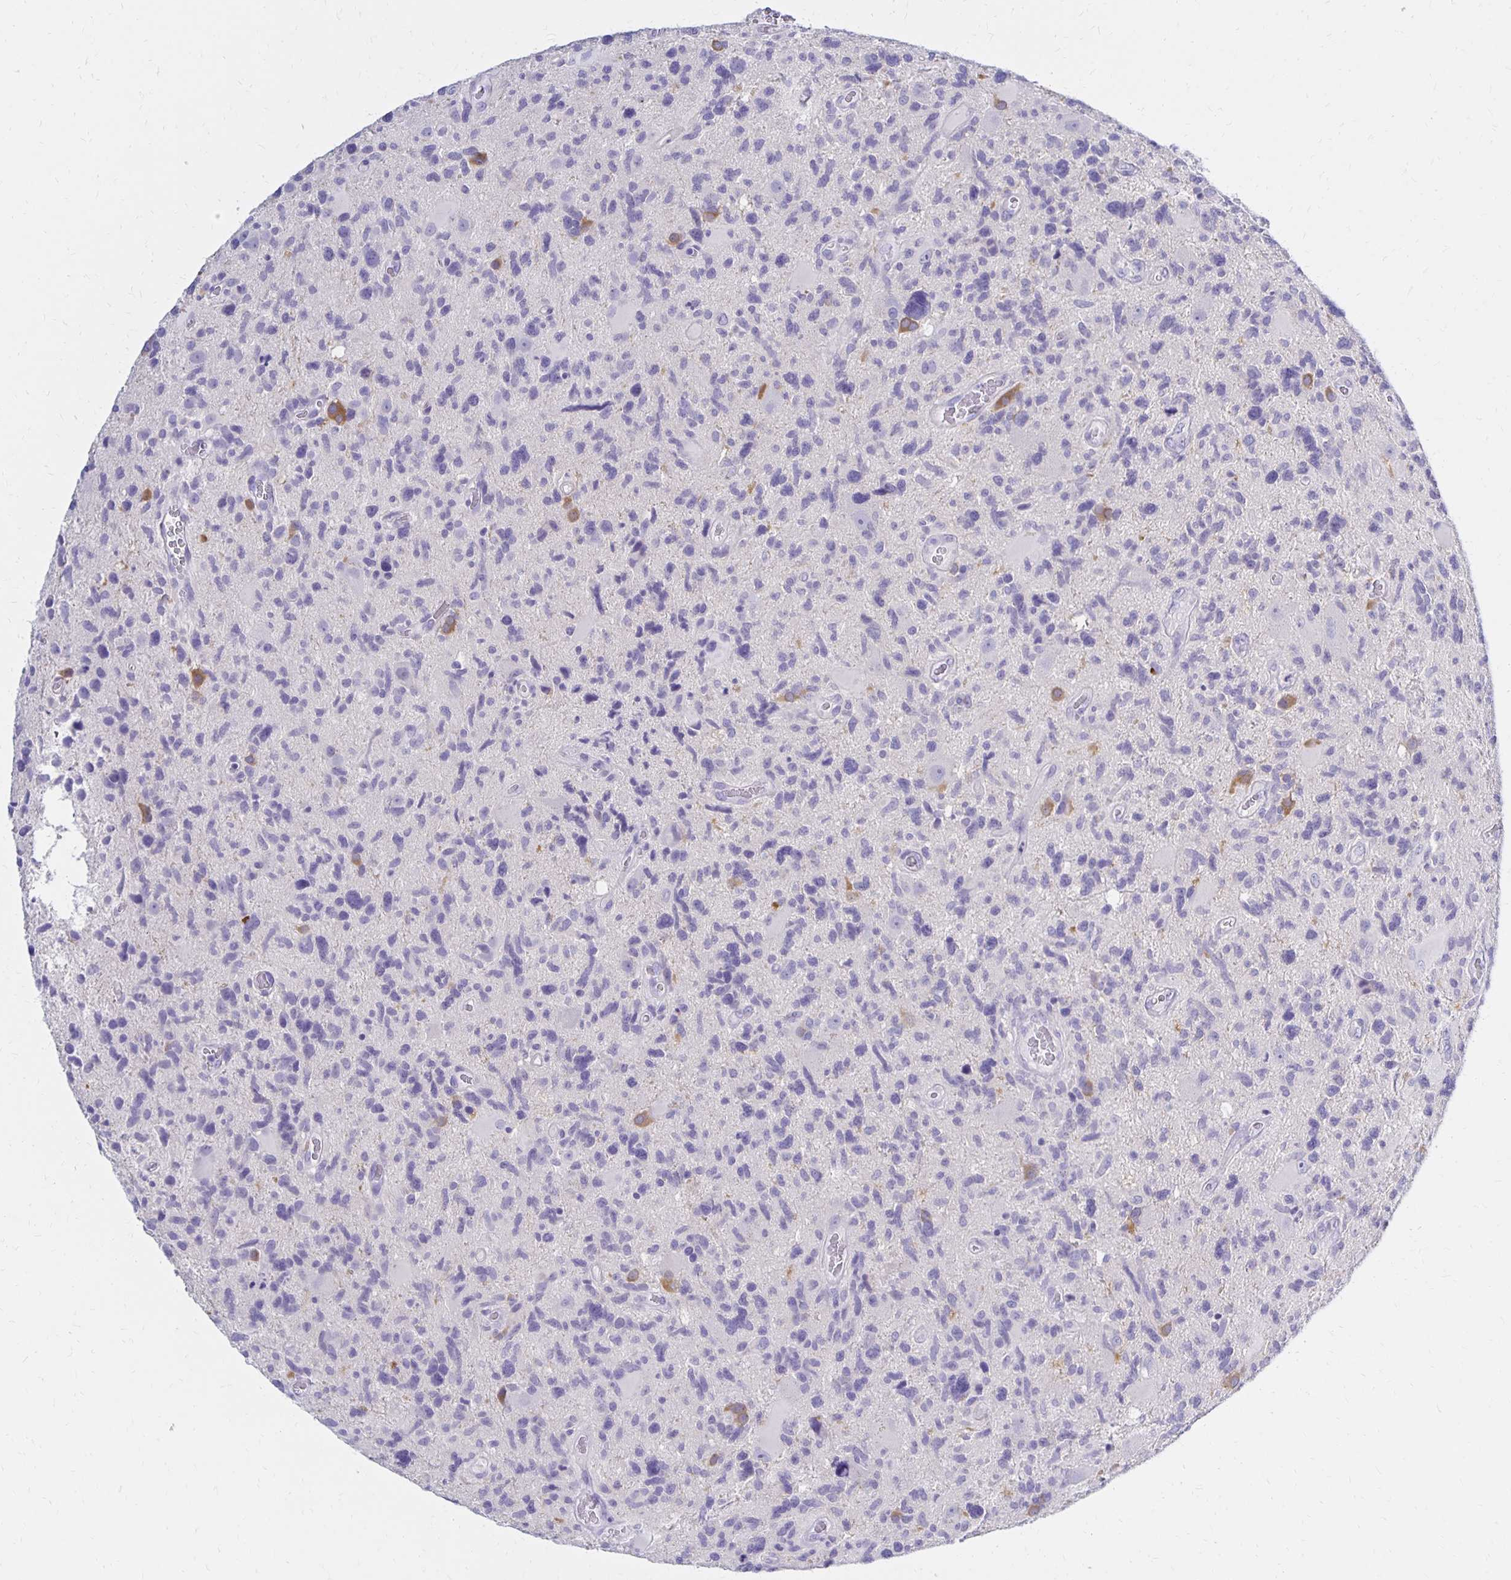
{"staining": {"intensity": "negative", "quantity": "none", "location": "none"}, "tissue": "glioma", "cell_type": "Tumor cells", "image_type": "cancer", "snomed": [{"axis": "morphology", "description": "Glioma, malignant, High grade"}, {"axis": "topography", "description": "Brain"}], "caption": "A high-resolution micrograph shows immunohistochemistry (IHC) staining of malignant glioma (high-grade), which reveals no significant expression in tumor cells. (DAB immunohistochemistry, high magnification).", "gene": "FNTB", "patient": {"sex": "male", "age": 49}}